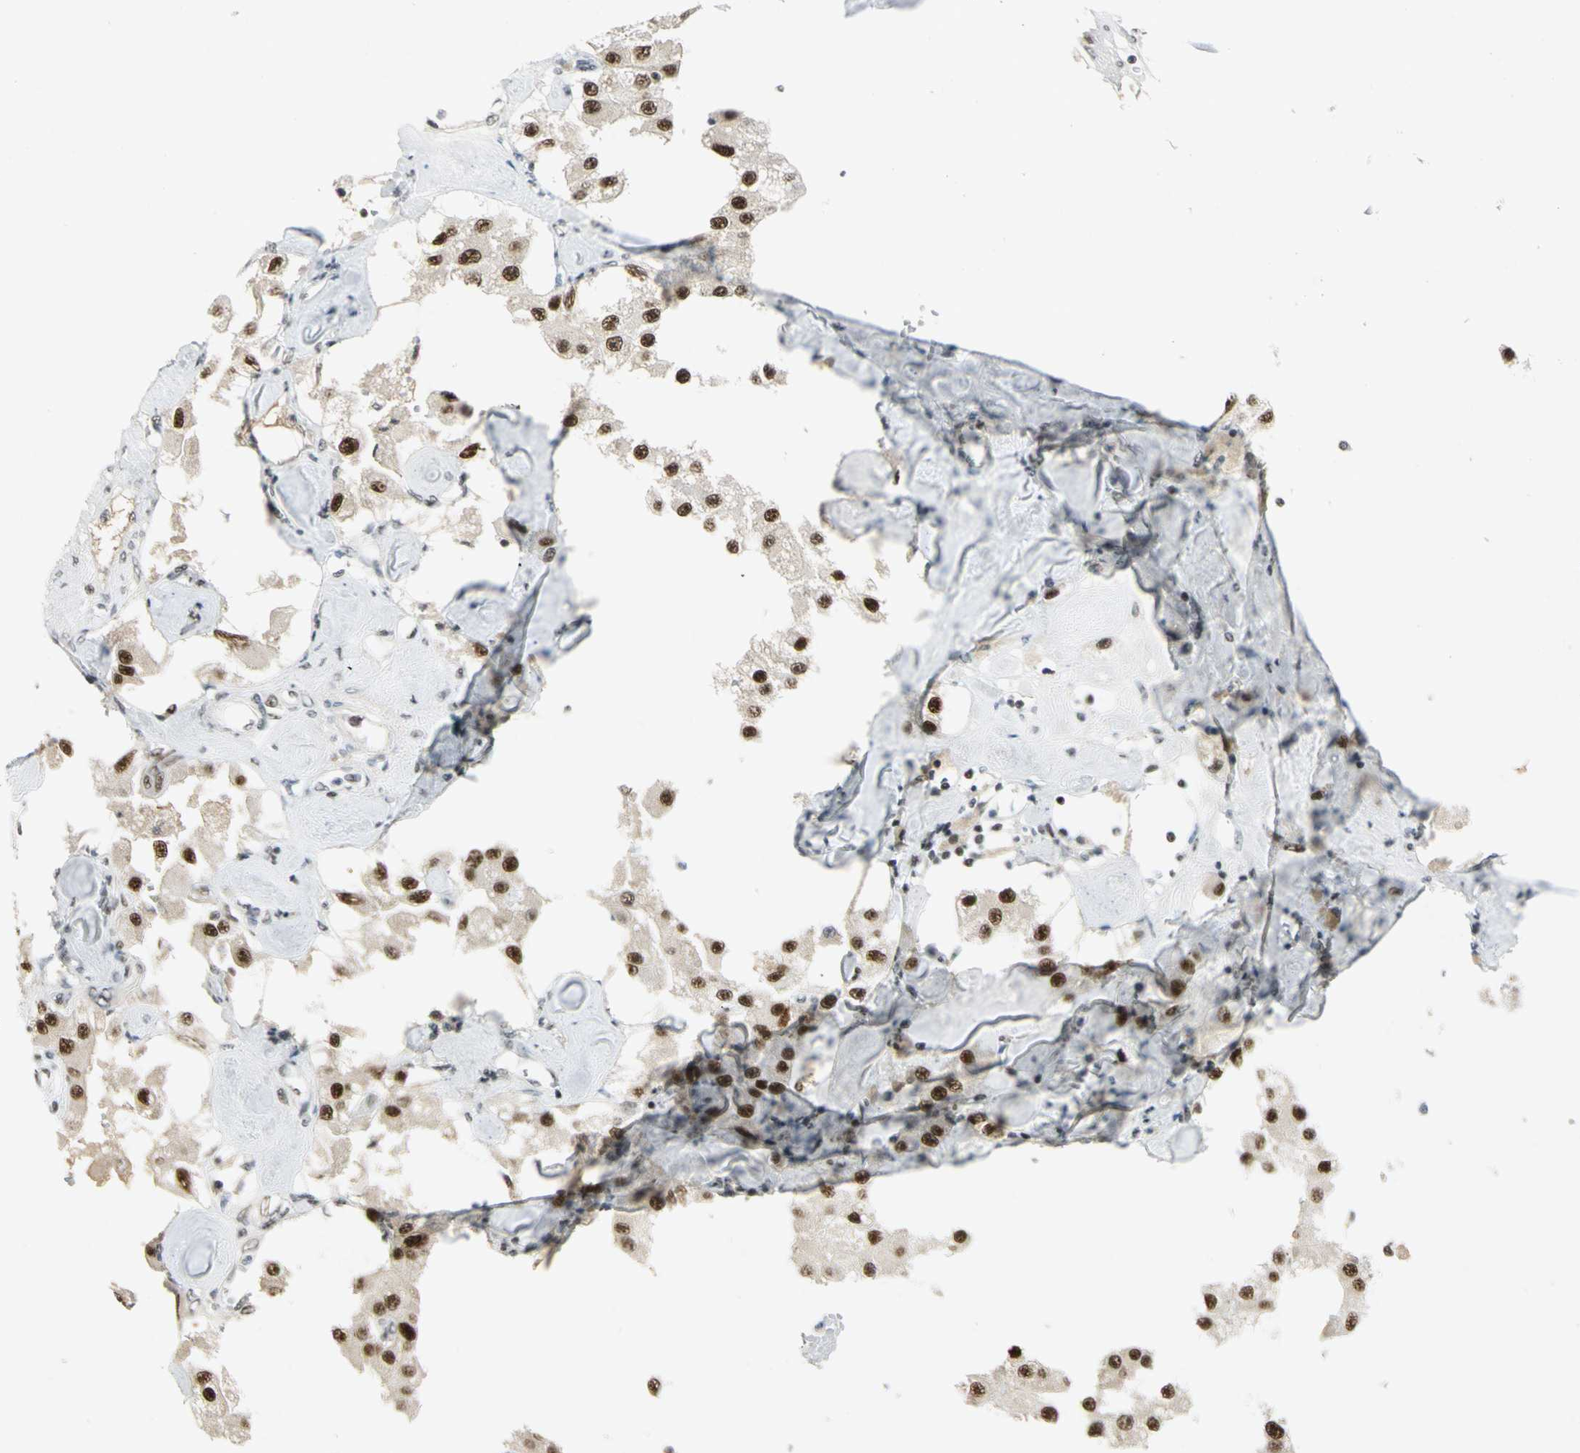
{"staining": {"intensity": "strong", "quantity": ">75%", "location": "nuclear"}, "tissue": "carcinoid", "cell_type": "Tumor cells", "image_type": "cancer", "snomed": [{"axis": "morphology", "description": "Carcinoid, malignant, NOS"}, {"axis": "topography", "description": "Pancreas"}], "caption": "IHC (DAB) staining of human carcinoid exhibits strong nuclear protein expression in approximately >75% of tumor cells.", "gene": "CCNT1", "patient": {"sex": "male", "age": 41}}